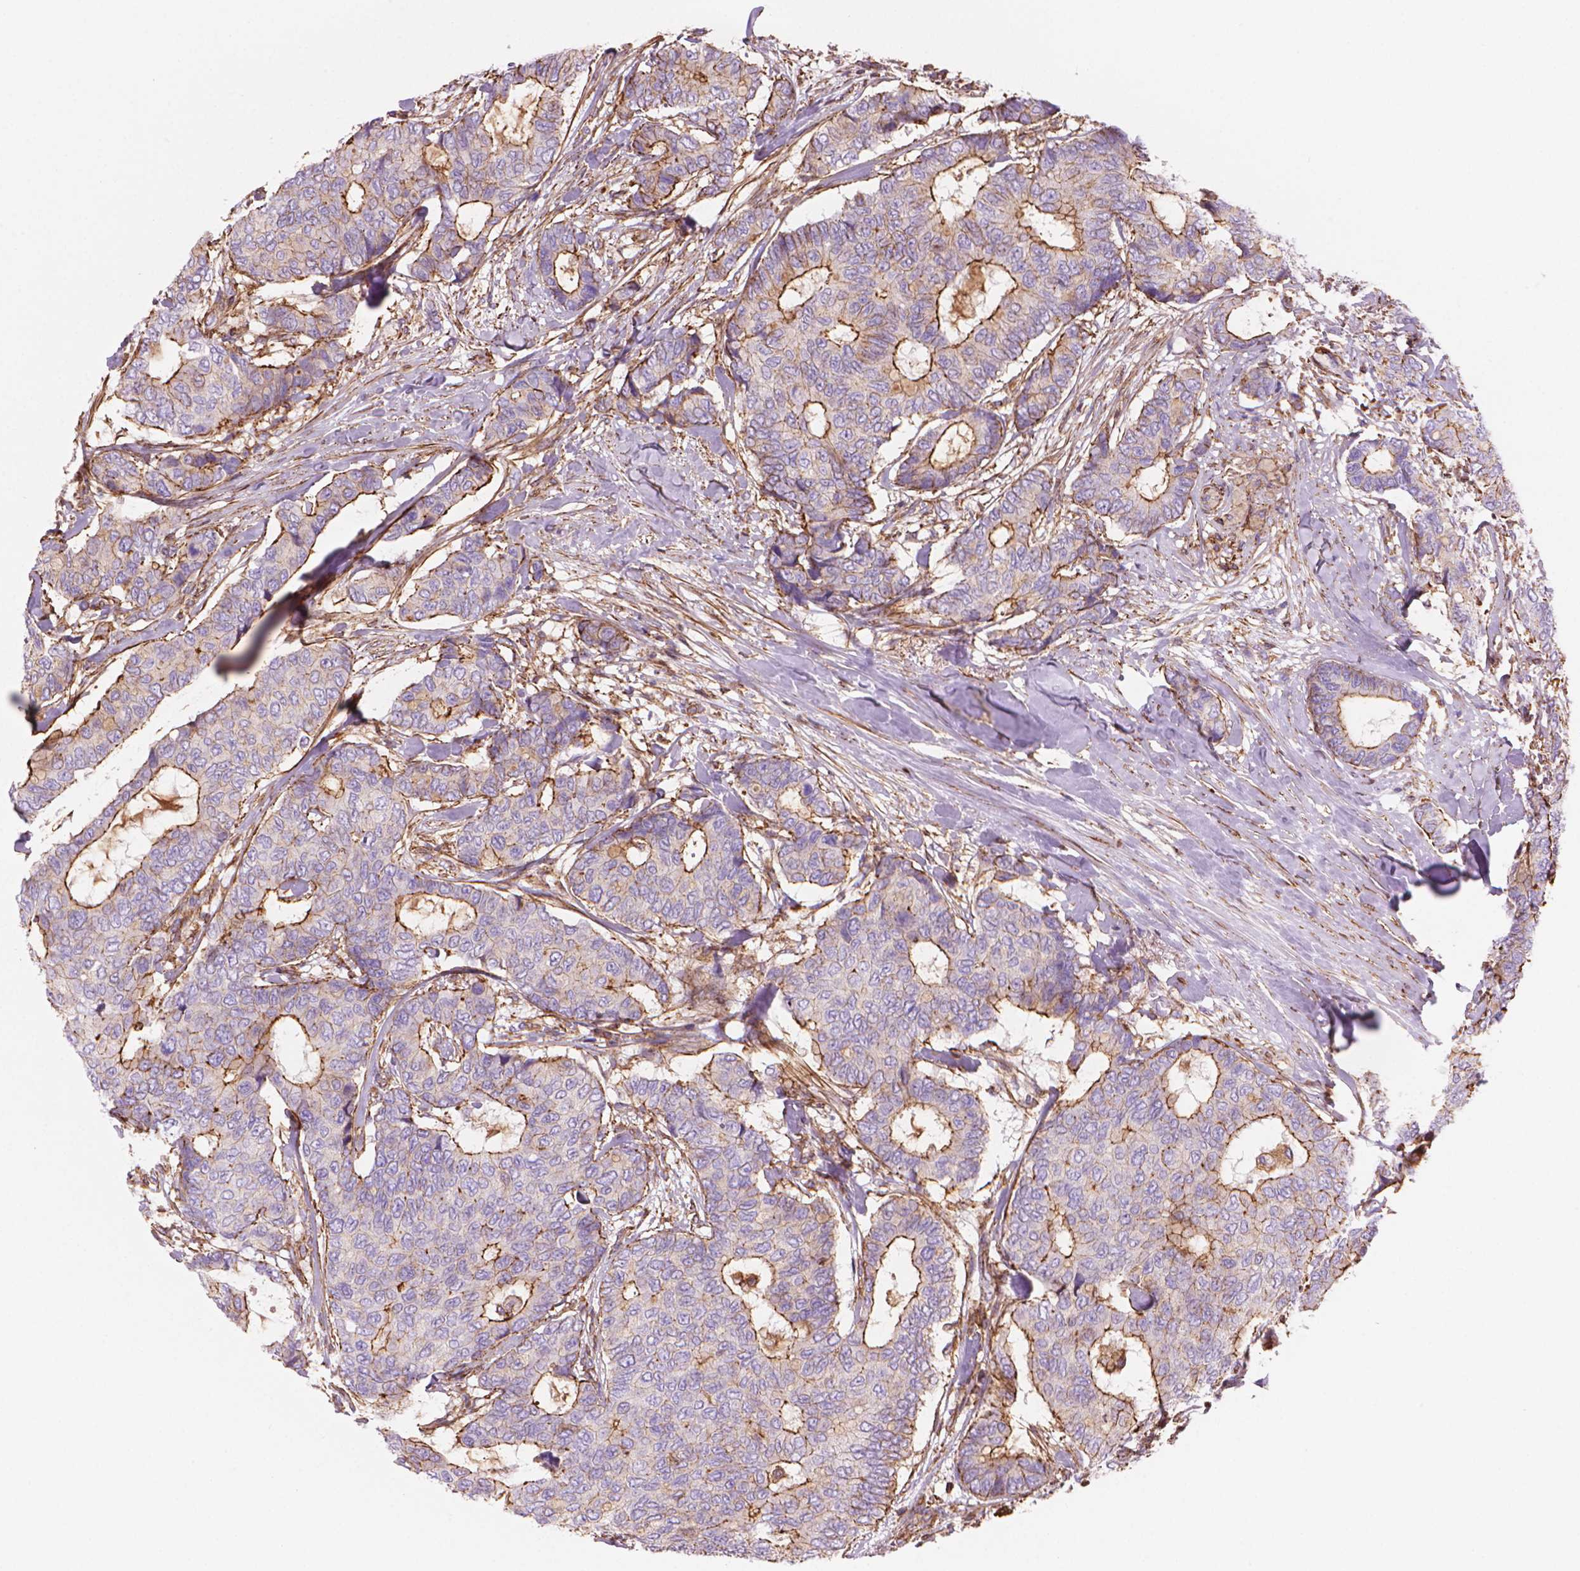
{"staining": {"intensity": "moderate", "quantity": "25%-75%", "location": "cytoplasmic/membranous"}, "tissue": "breast cancer", "cell_type": "Tumor cells", "image_type": "cancer", "snomed": [{"axis": "morphology", "description": "Duct carcinoma"}, {"axis": "topography", "description": "Breast"}], "caption": "Human breast cancer (intraductal carcinoma) stained with a brown dye displays moderate cytoplasmic/membranous positive staining in approximately 25%-75% of tumor cells.", "gene": "PATJ", "patient": {"sex": "female", "age": 75}}